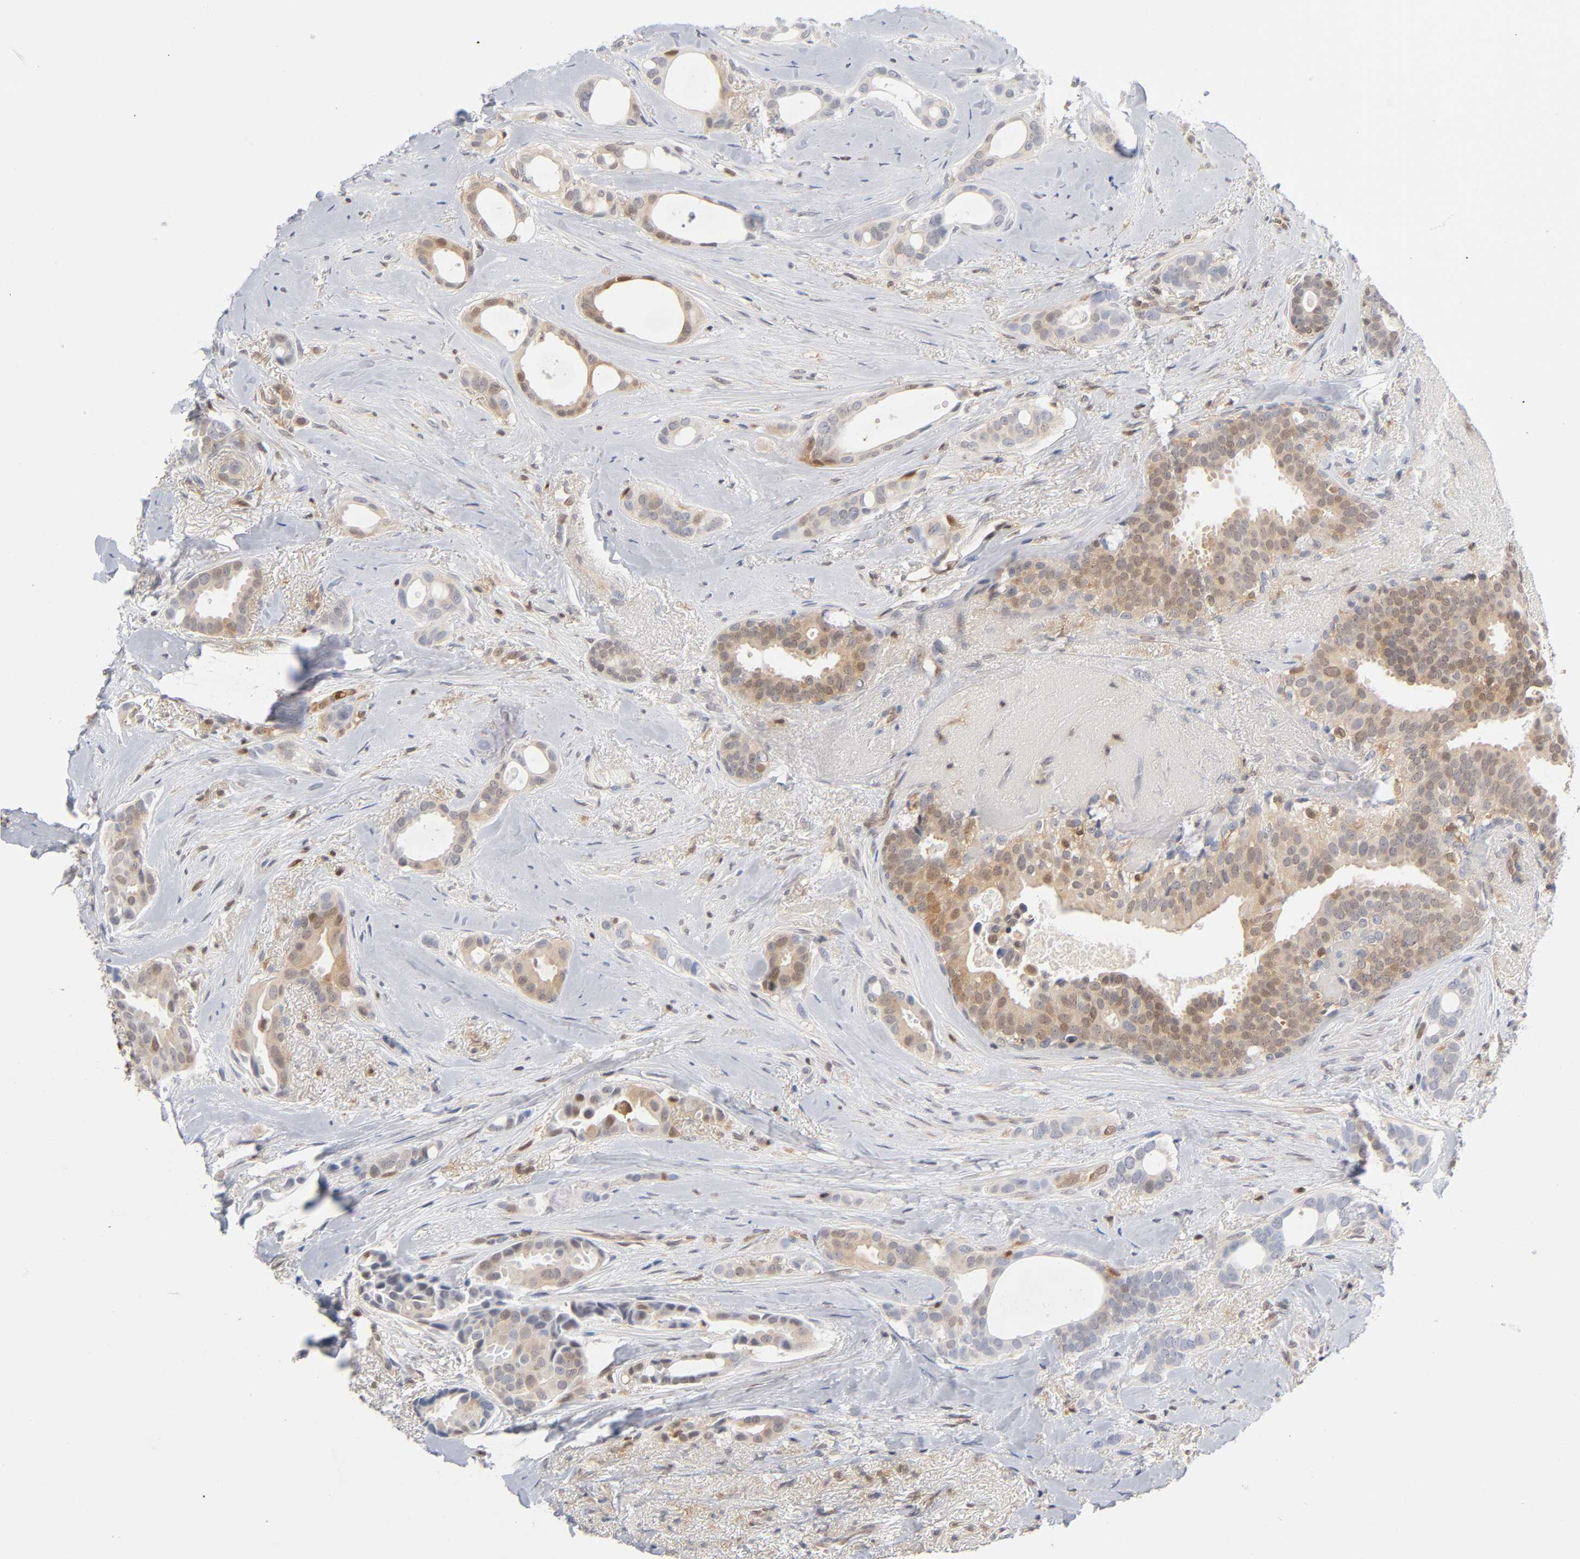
{"staining": {"intensity": "moderate", "quantity": ">75%", "location": "cytoplasmic/membranous"}, "tissue": "breast cancer", "cell_type": "Tumor cells", "image_type": "cancer", "snomed": [{"axis": "morphology", "description": "Duct carcinoma"}, {"axis": "topography", "description": "Breast"}], "caption": "Breast intraductal carcinoma stained with immunohistochemistry exhibits moderate cytoplasmic/membranous expression in approximately >75% of tumor cells.", "gene": "DFFB", "patient": {"sex": "female", "age": 54}}